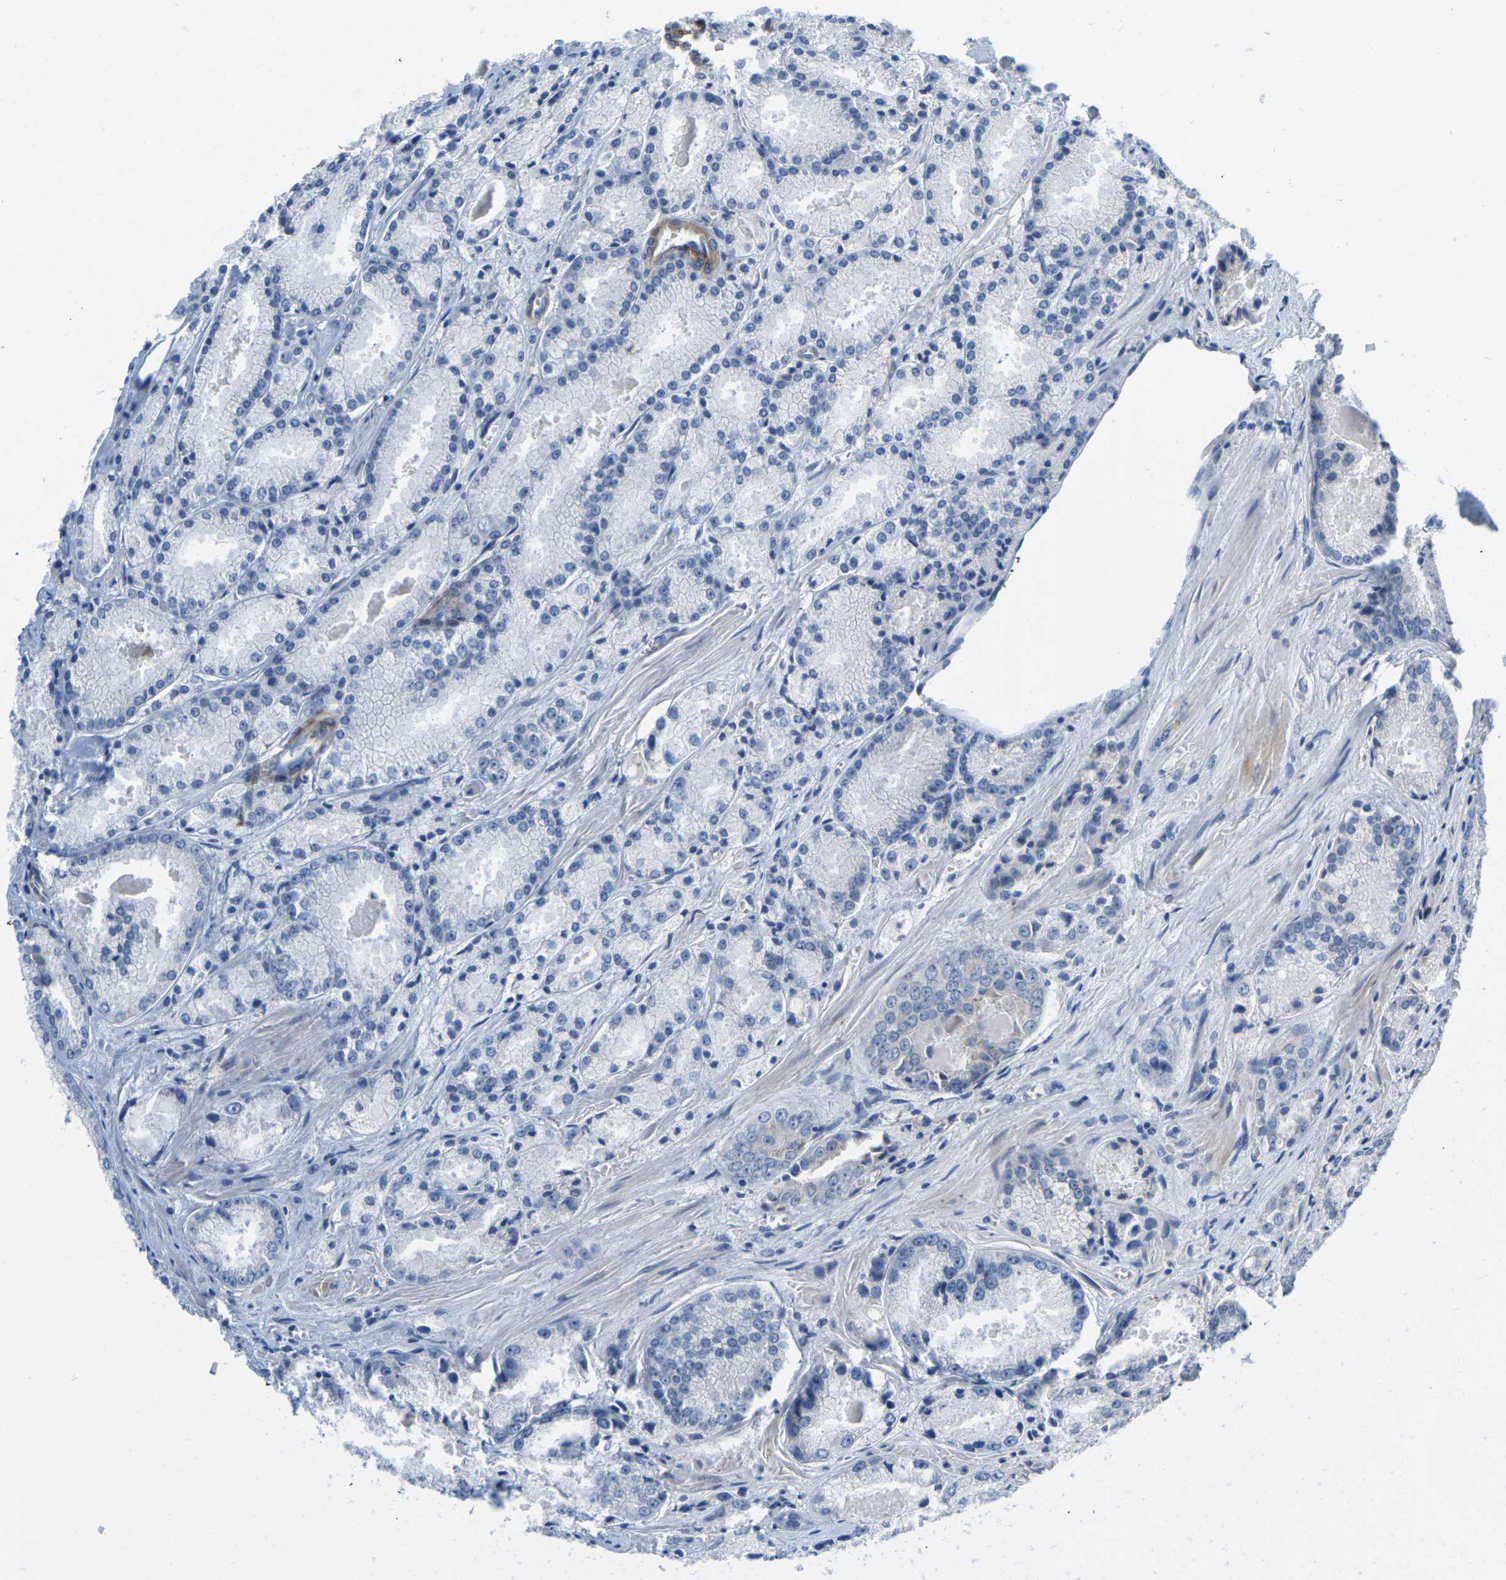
{"staining": {"intensity": "negative", "quantity": "none", "location": "none"}, "tissue": "prostate cancer", "cell_type": "Tumor cells", "image_type": "cancer", "snomed": [{"axis": "morphology", "description": "Adenocarcinoma, Low grade"}, {"axis": "topography", "description": "Prostate"}], "caption": "DAB immunohistochemical staining of prostate cancer shows no significant expression in tumor cells.", "gene": "LIAS", "patient": {"sex": "male", "age": 64}}